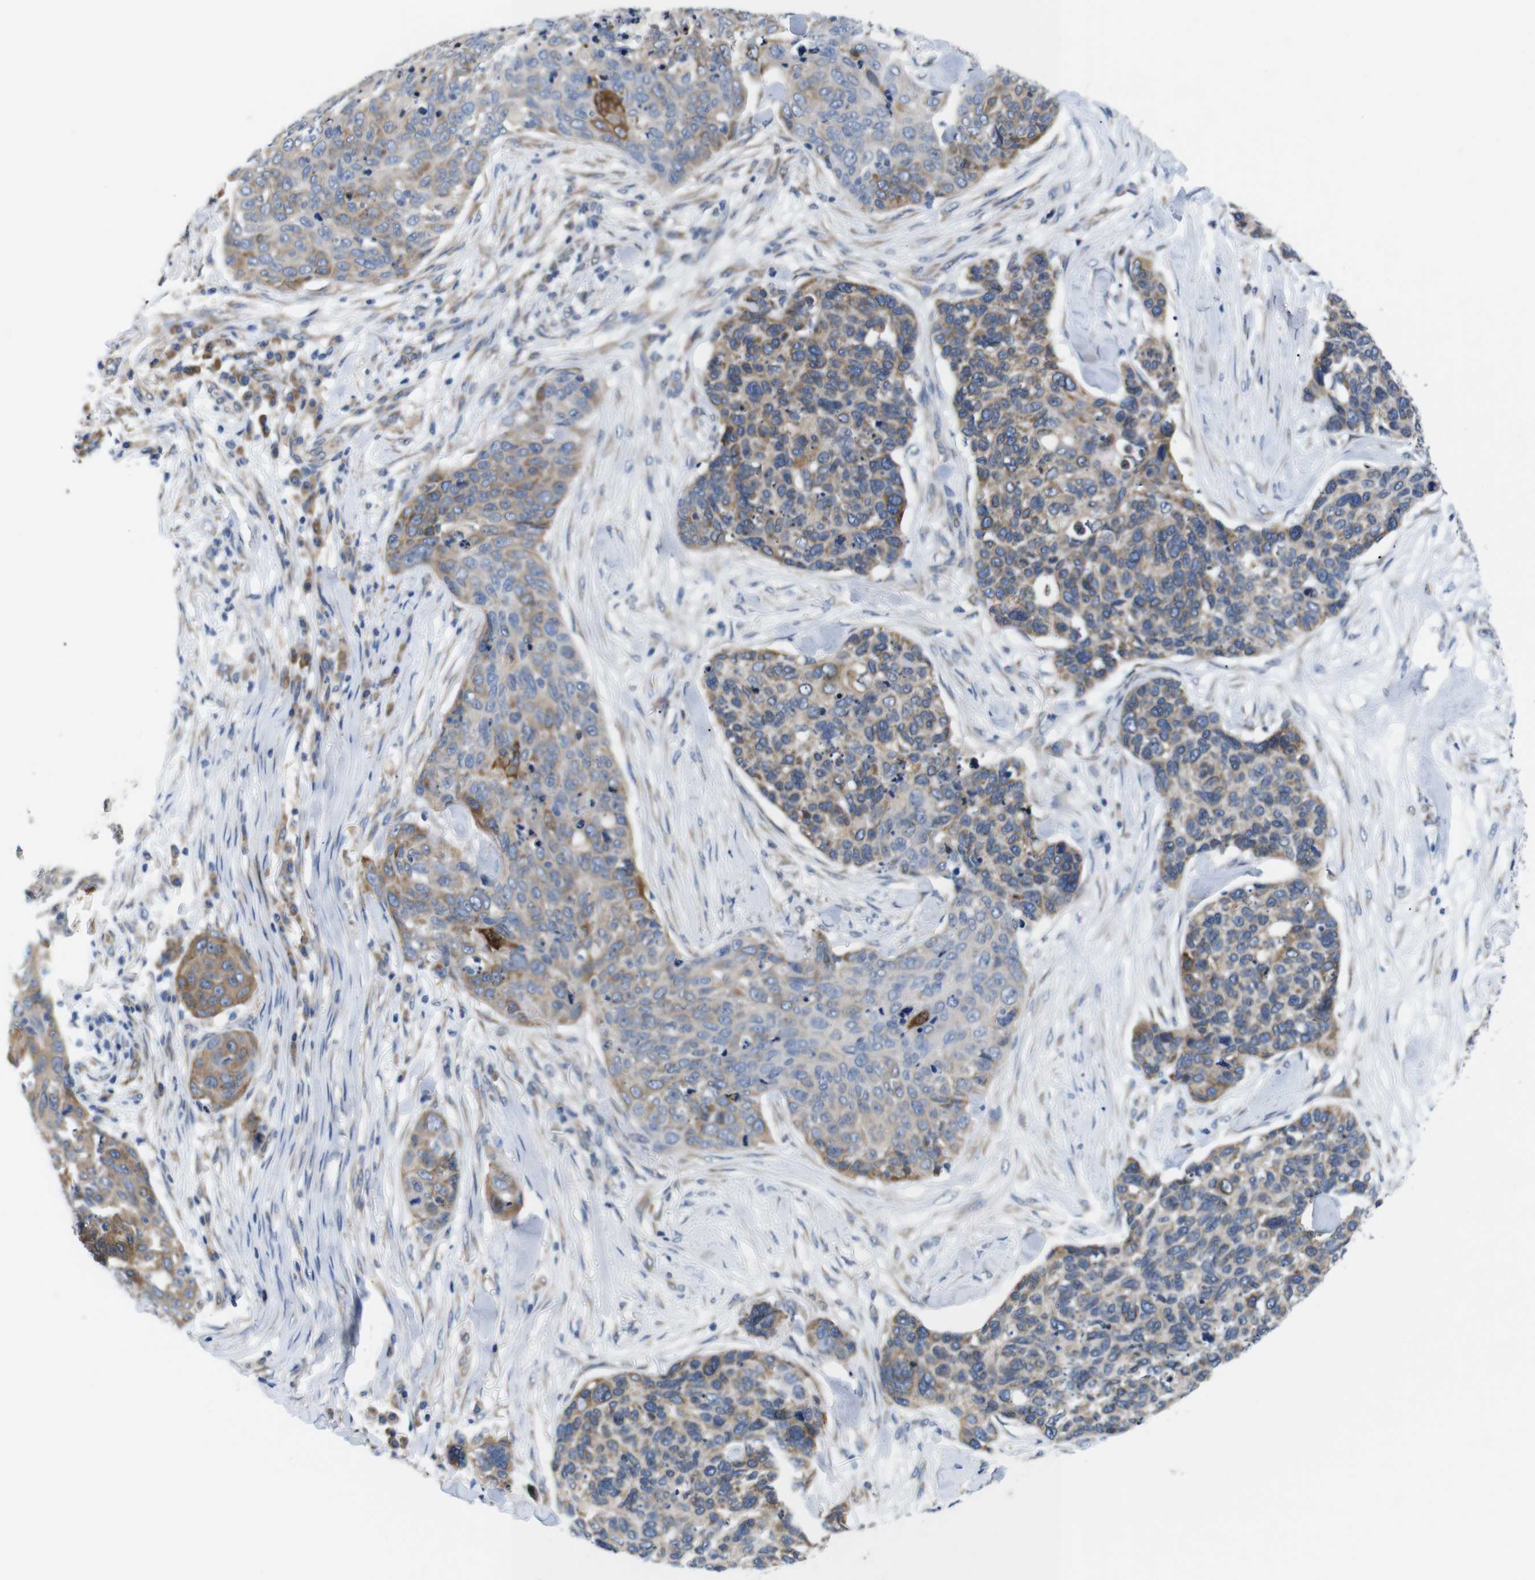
{"staining": {"intensity": "moderate", "quantity": "<25%", "location": "cytoplasmic/membranous"}, "tissue": "skin cancer", "cell_type": "Tumor cells", "image_type": "cancer", "snomed": [{"axis": "morphology", "description": "Squamous cell carcinoma in situ, NOS"}, {"axis": "morphology", "description": "Squamous cell carcinoma, NOS"}, {"axis": "topography", "description": "Skin"}], "caption": "High-magnification brightfield microscopy of skin squamous cell carcinoma in situ stained with DAB (brown) and counterstained with hematoxylin (blue). tumor cells exhibit moderate cytoplasmic/membranous expression is seen in about<25% of cells.", "gene": "HACD3", "patient": {"sex": "male", "age": 93}}